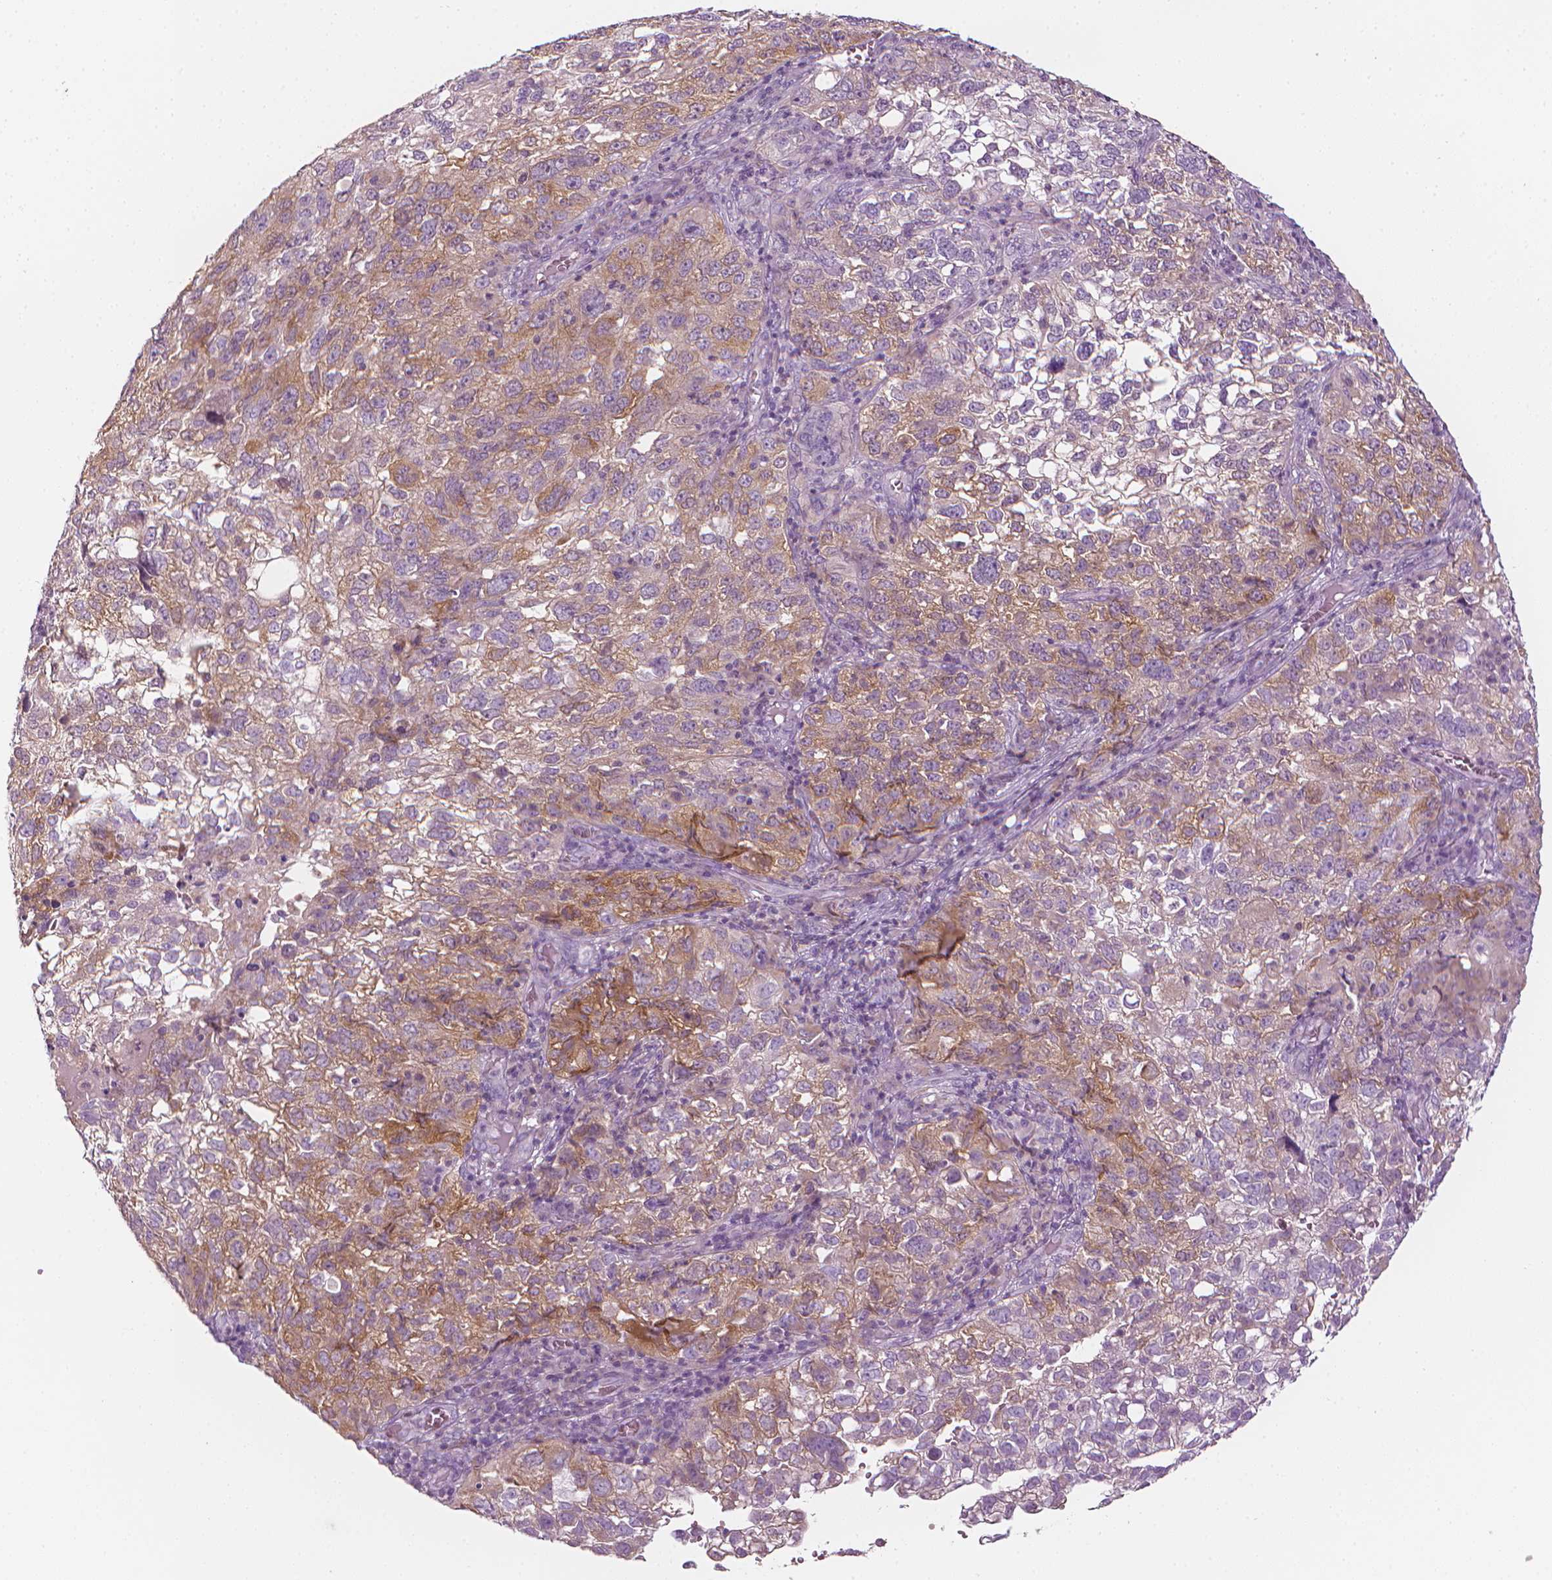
{"staining": {"intensity": "weak", "quantity": "25%-75%", "location": "cytoplasmic/membranous"}, "tissue": "cervical cancer", "cell_type": "Tumor cells", "image_type": "cancer", "snomed": [{"axis": "morphology", "description": "Squamous cell carcinoma, NOS"}, {"axis": "topography", "description": "Cervix"}], "caption": "Cervical cancer (squamous cell carcinoma) was stained to show a protein in brown. There is low levels of weak cytoplasmic/membranous positivity in approximately 25%-75% of tumor cells.", "gene": "SHMT1", "patient": {"sex": "female", "age": 55}}